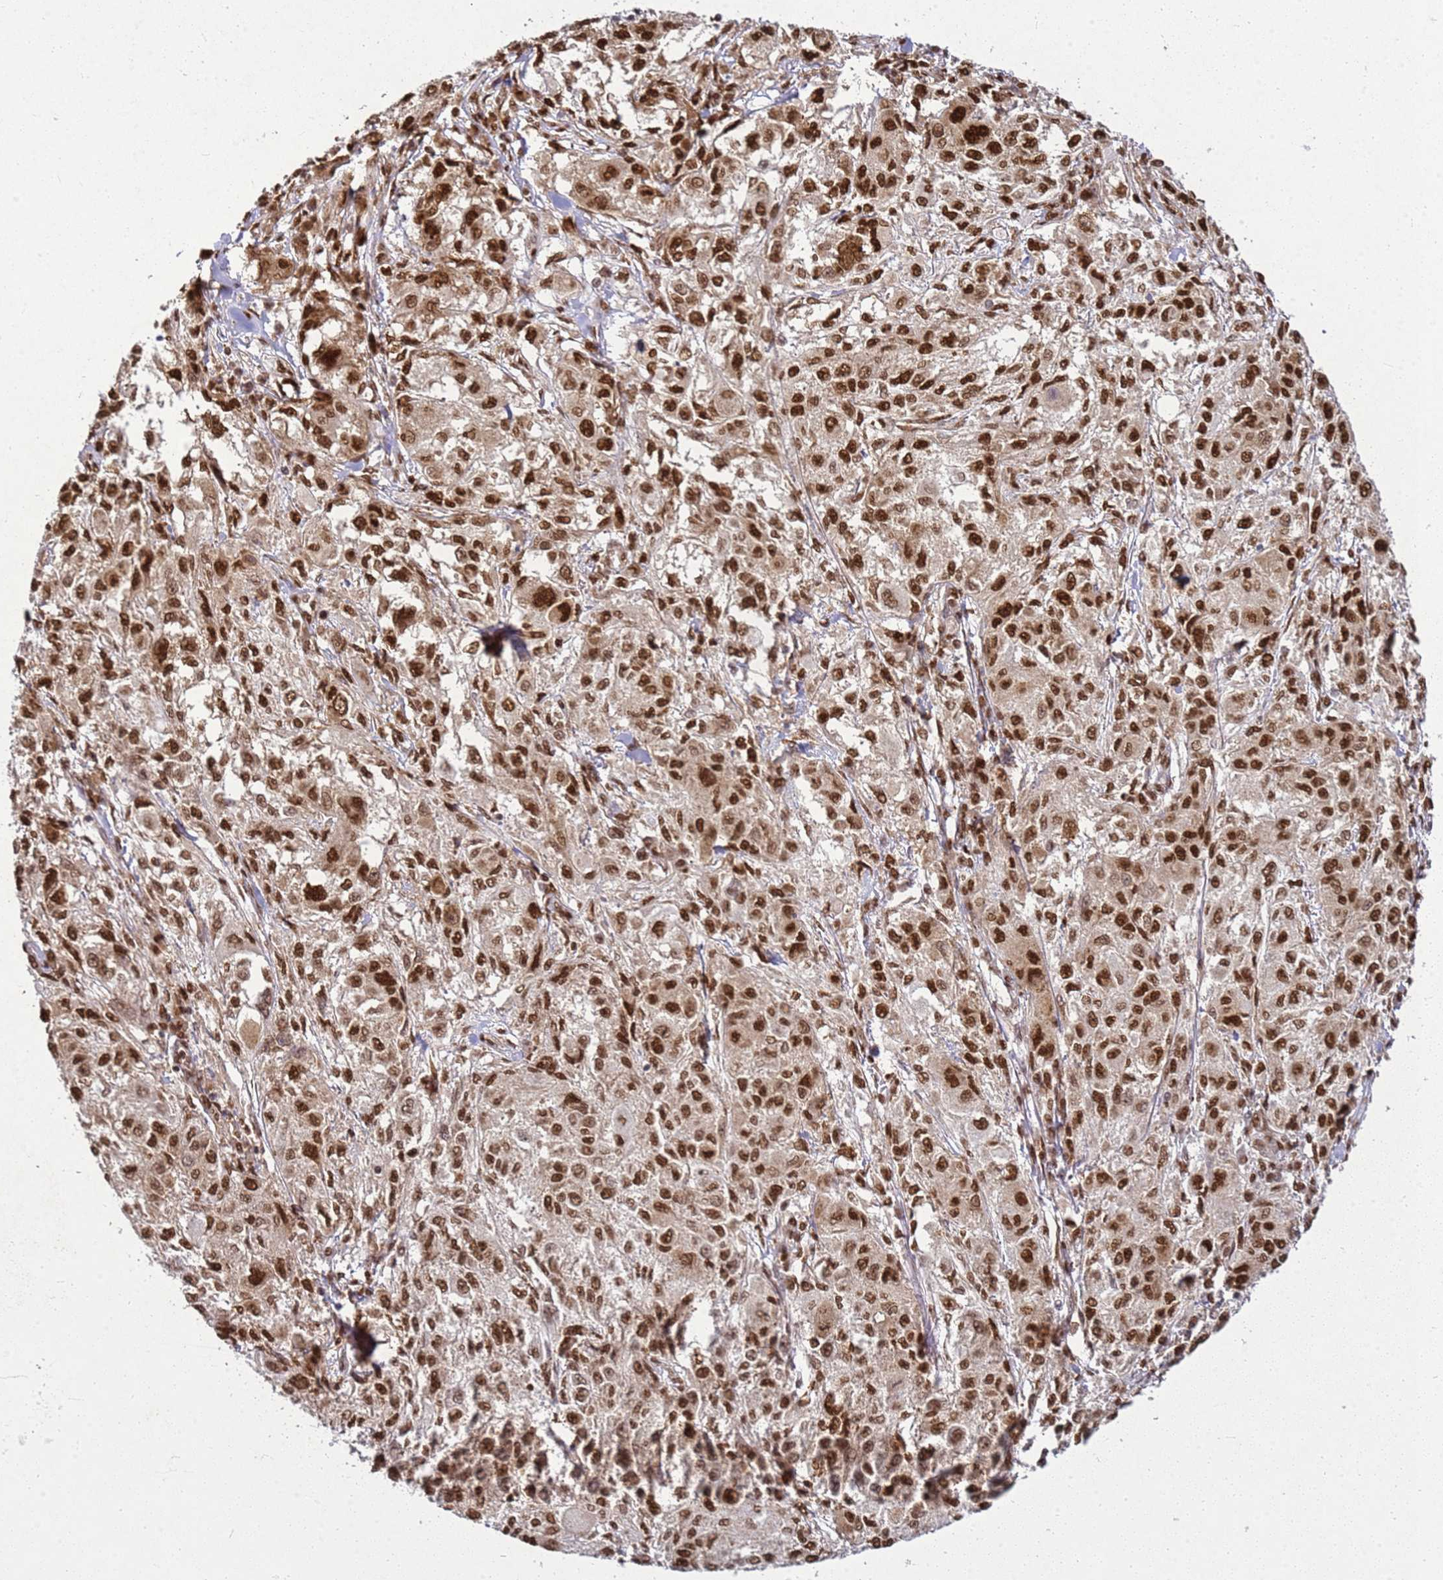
{"staining": {"intensity": "strong", "quantity": ">75%", "location": "nuclear"}, "tissue": "melanoma", "cell_type": "Tumor cells", "image_type": "cancer", "snomed": [{"axis": "morphology", "description": "Necrosis, NOS"}, {"axis": "morphology", "description": "Malignant melanoma, NOS"}, {"axis": "topography", "description": "Skin"}], "caption": "A photomicrograph of melanoma stained for a protein demonstrates strong nuclear brown staining in tumor cells.", "gene": "APEX1", "patient": {"sex": "female", "age": 87}}